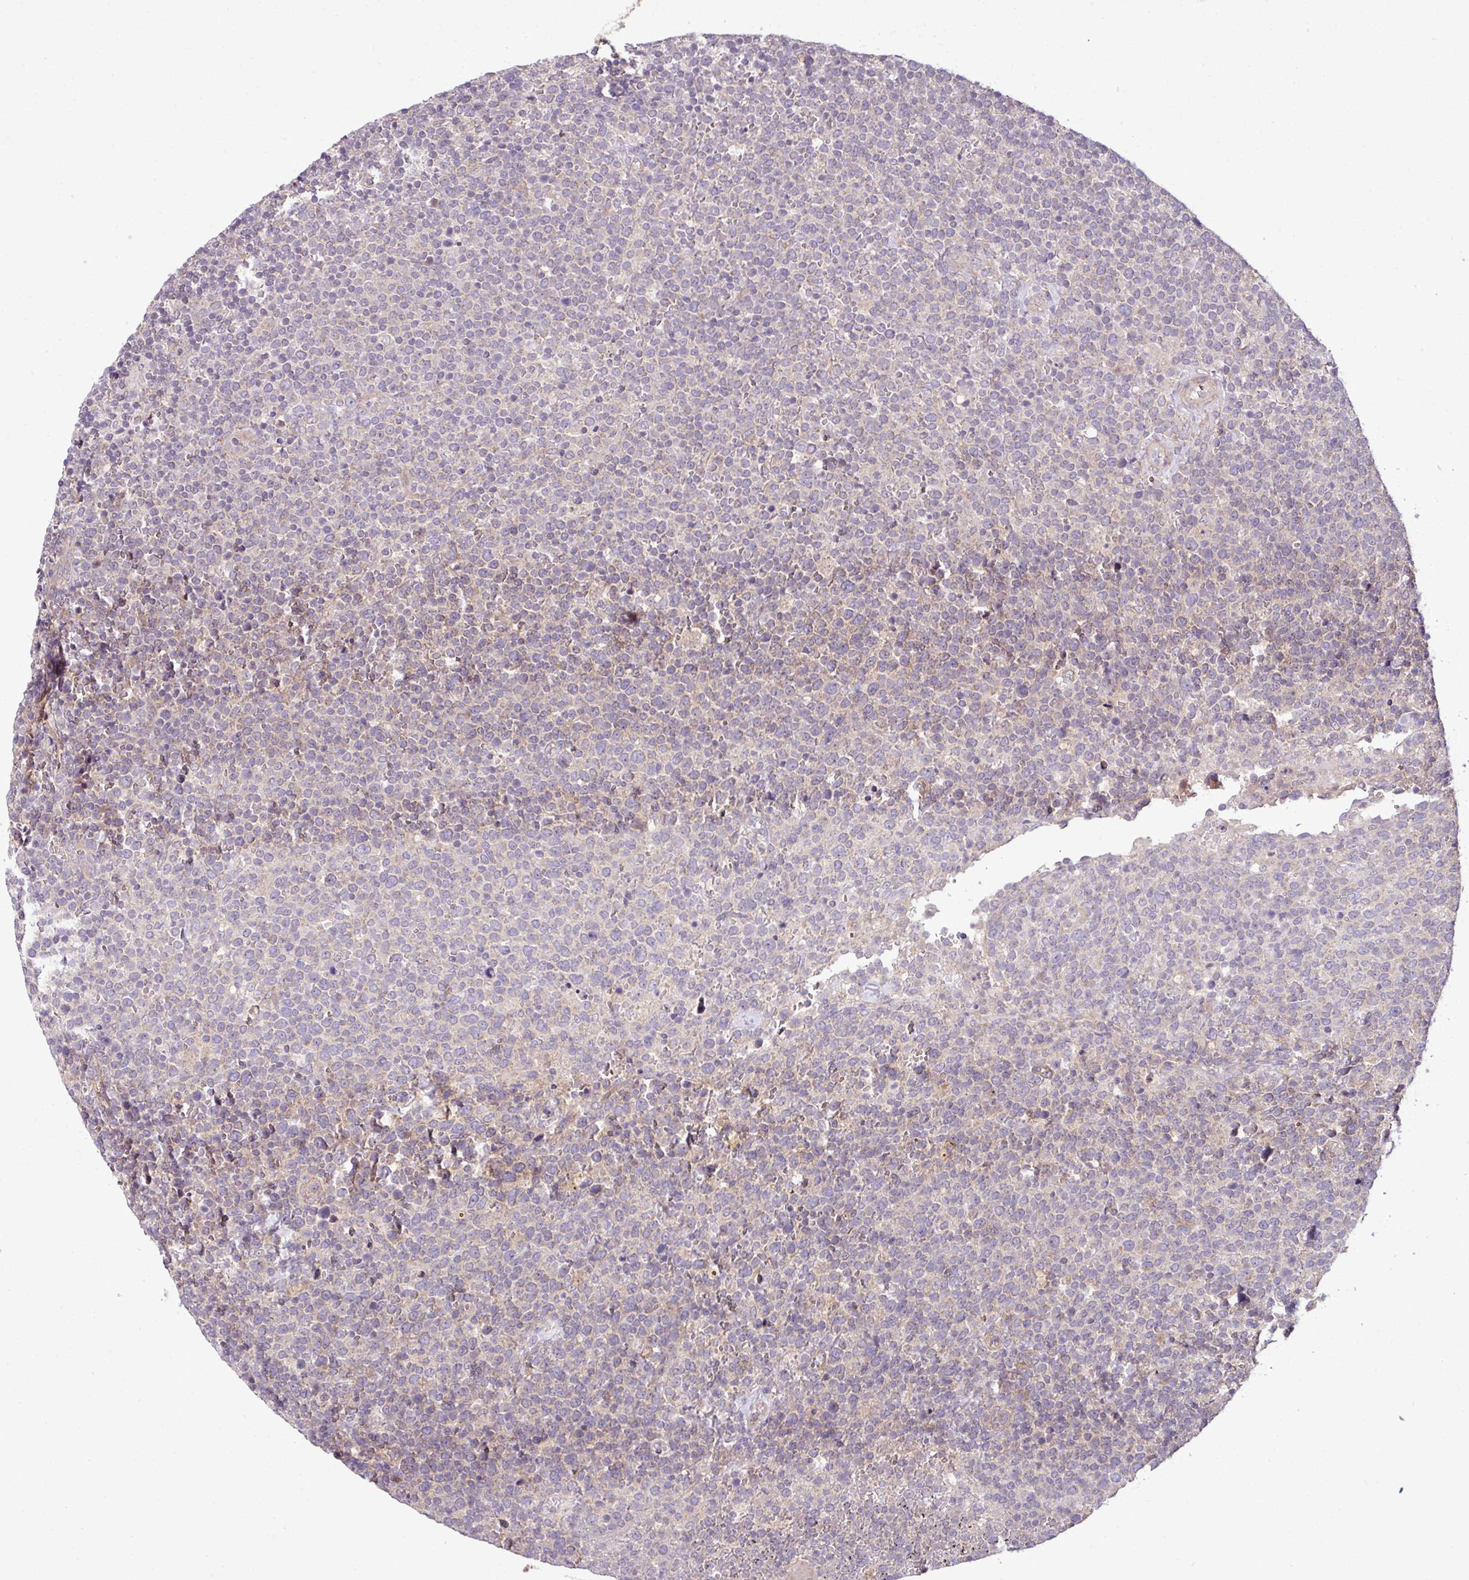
{"staining": {"intensity": "negative", "quantity": "none", "location": "none"}, "tissue": "lymphoma", "cell_type": "Tumor cells", "image_type": "cancer", "snomed": [{"axis": "morphology", "description": "Malignant lymphoma, non-Hodgkin's type, High grade"}, {"axis": "topography", "description": "Lymph node"}], "caption": "Immunohistochemistry (IHC) of human high-grade malignant lymphoma, non-Hodgkin's type reveals no staining in tumor cells.", "gene": "XIAP", "patient": {"sex": "male", "age": 61}}